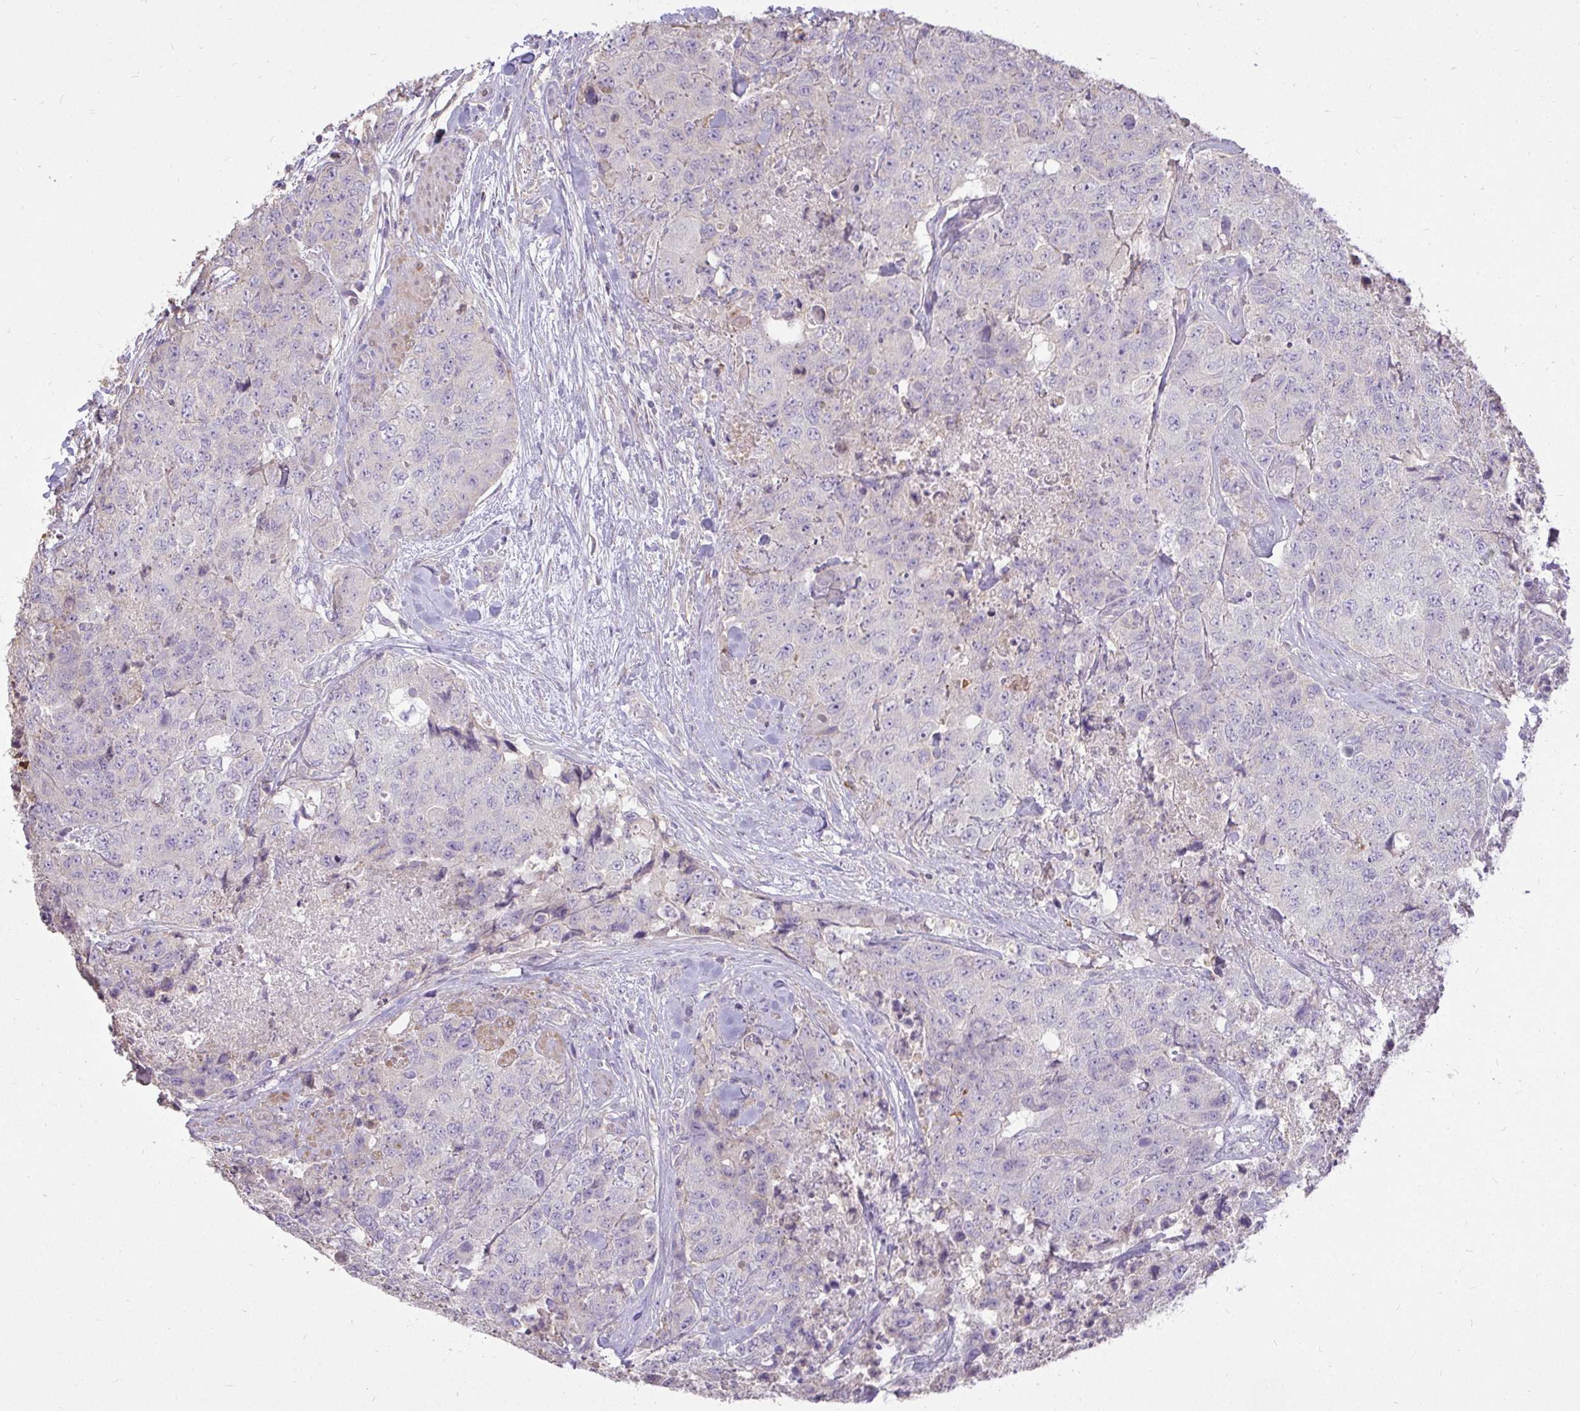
{"staining": {"intensity": "negative", "quantity": "none", "location": "none"}, "tissue": "urothelial cancer", "cell_type": "Tumor cells", "image_type": "cancer", "snomed": [{"axis": "morphology", "description": "Urothelial carcinoma, High grade"}, {"axis": "topography", "description": "Urinary bladder"}], "caption": "Human urothelial carcinoma (high-grade) stained for a protein using IHC shows no positivity in tumor cells.", "gene": "STRIP1", "patient": {"sex": "female", "age": 78}}